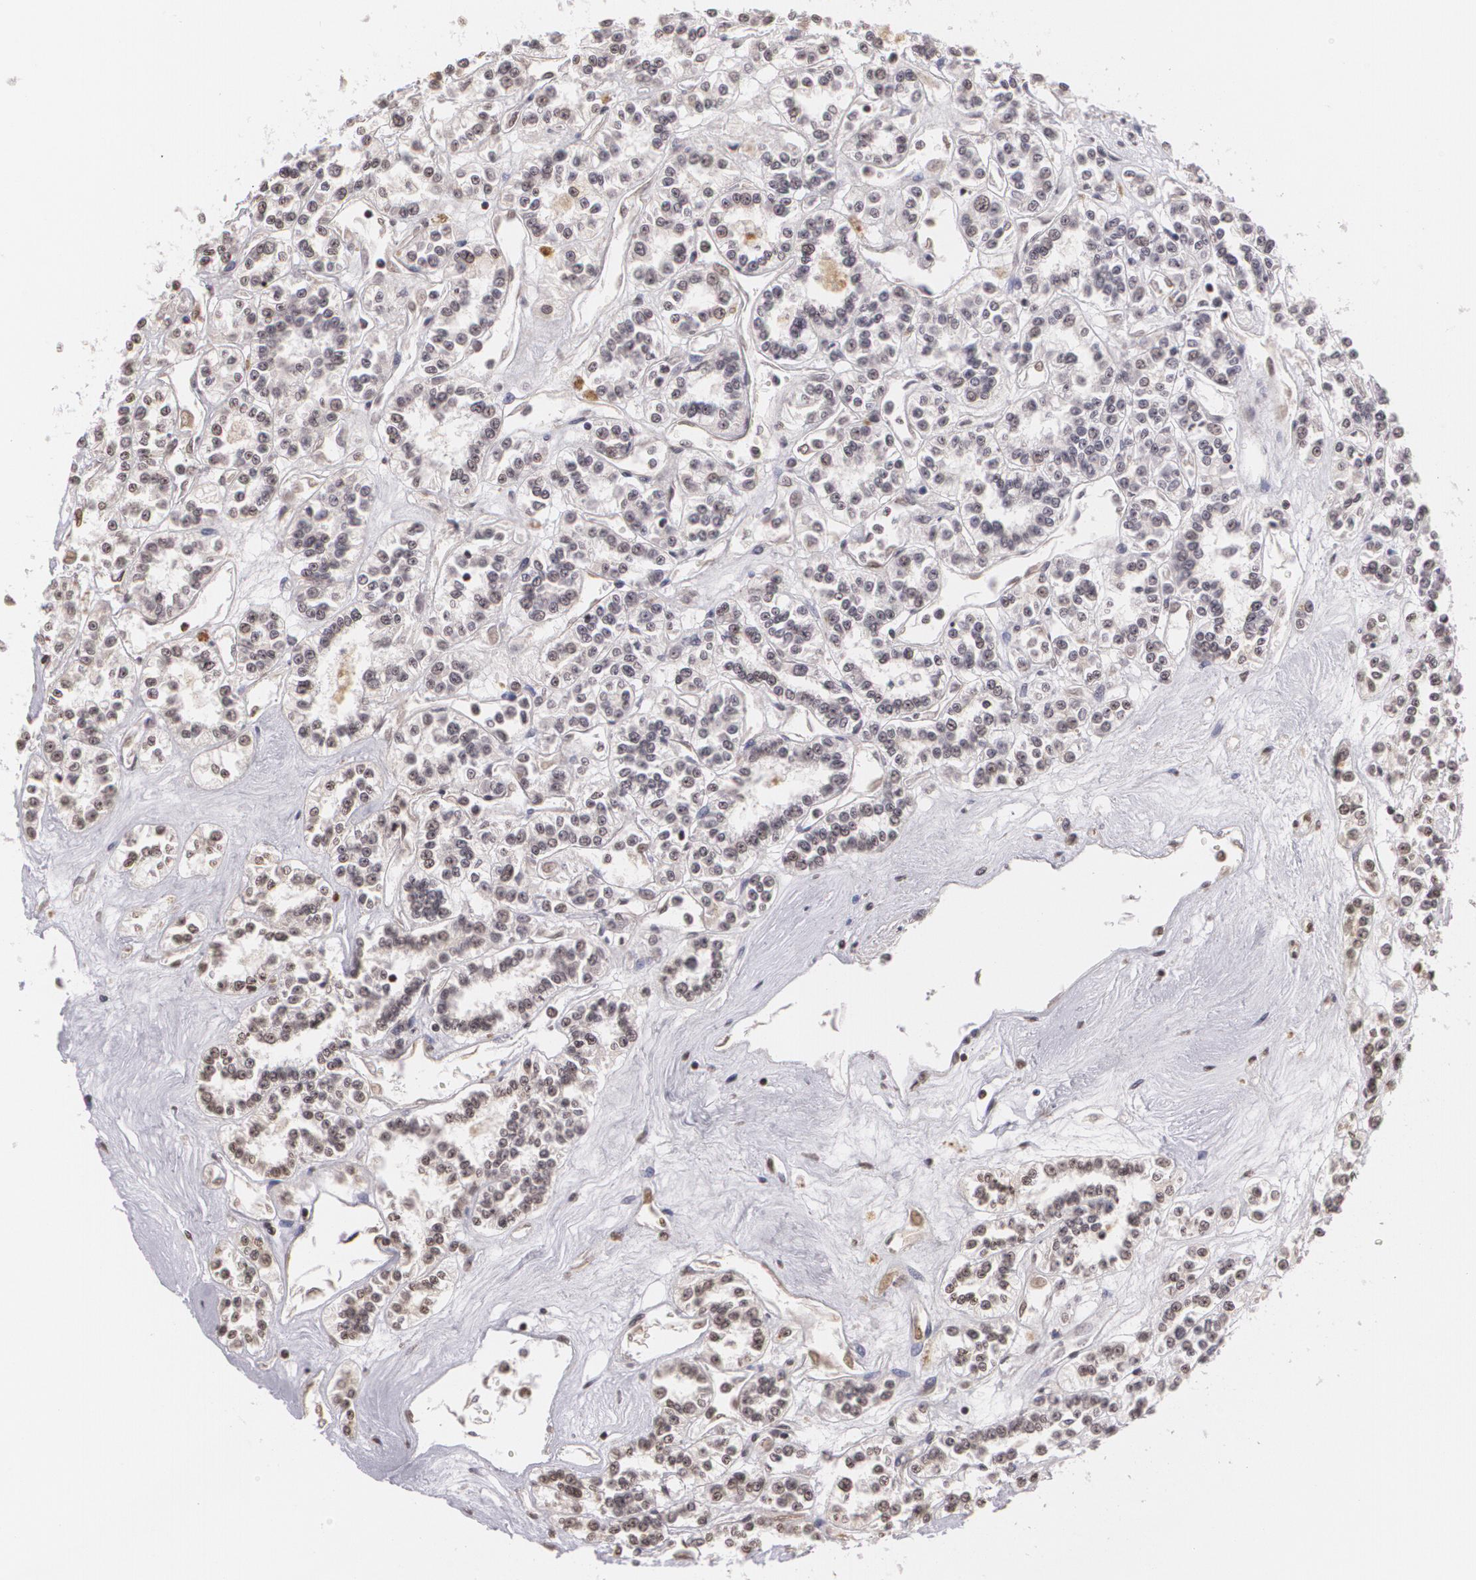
{"staining": {"intensity": "negative", "quantity": "none", "location": "none"}, "tissue": "renal cancer", "cell_type": "Tumor cells", "image_type": "cancer", "snomed": [{"axis": "morphology", "description": "Adenocarcinoma, NOS"}, {"axis": "topography", "description": "Kidney"}], "caption": "Tumor cells are negative for protein expression in human renal cancer (adenocarcinoma). Nuclei are stained in blue.", "gene": "MUC1", "patient": {"sex": "female", "age": 76}}